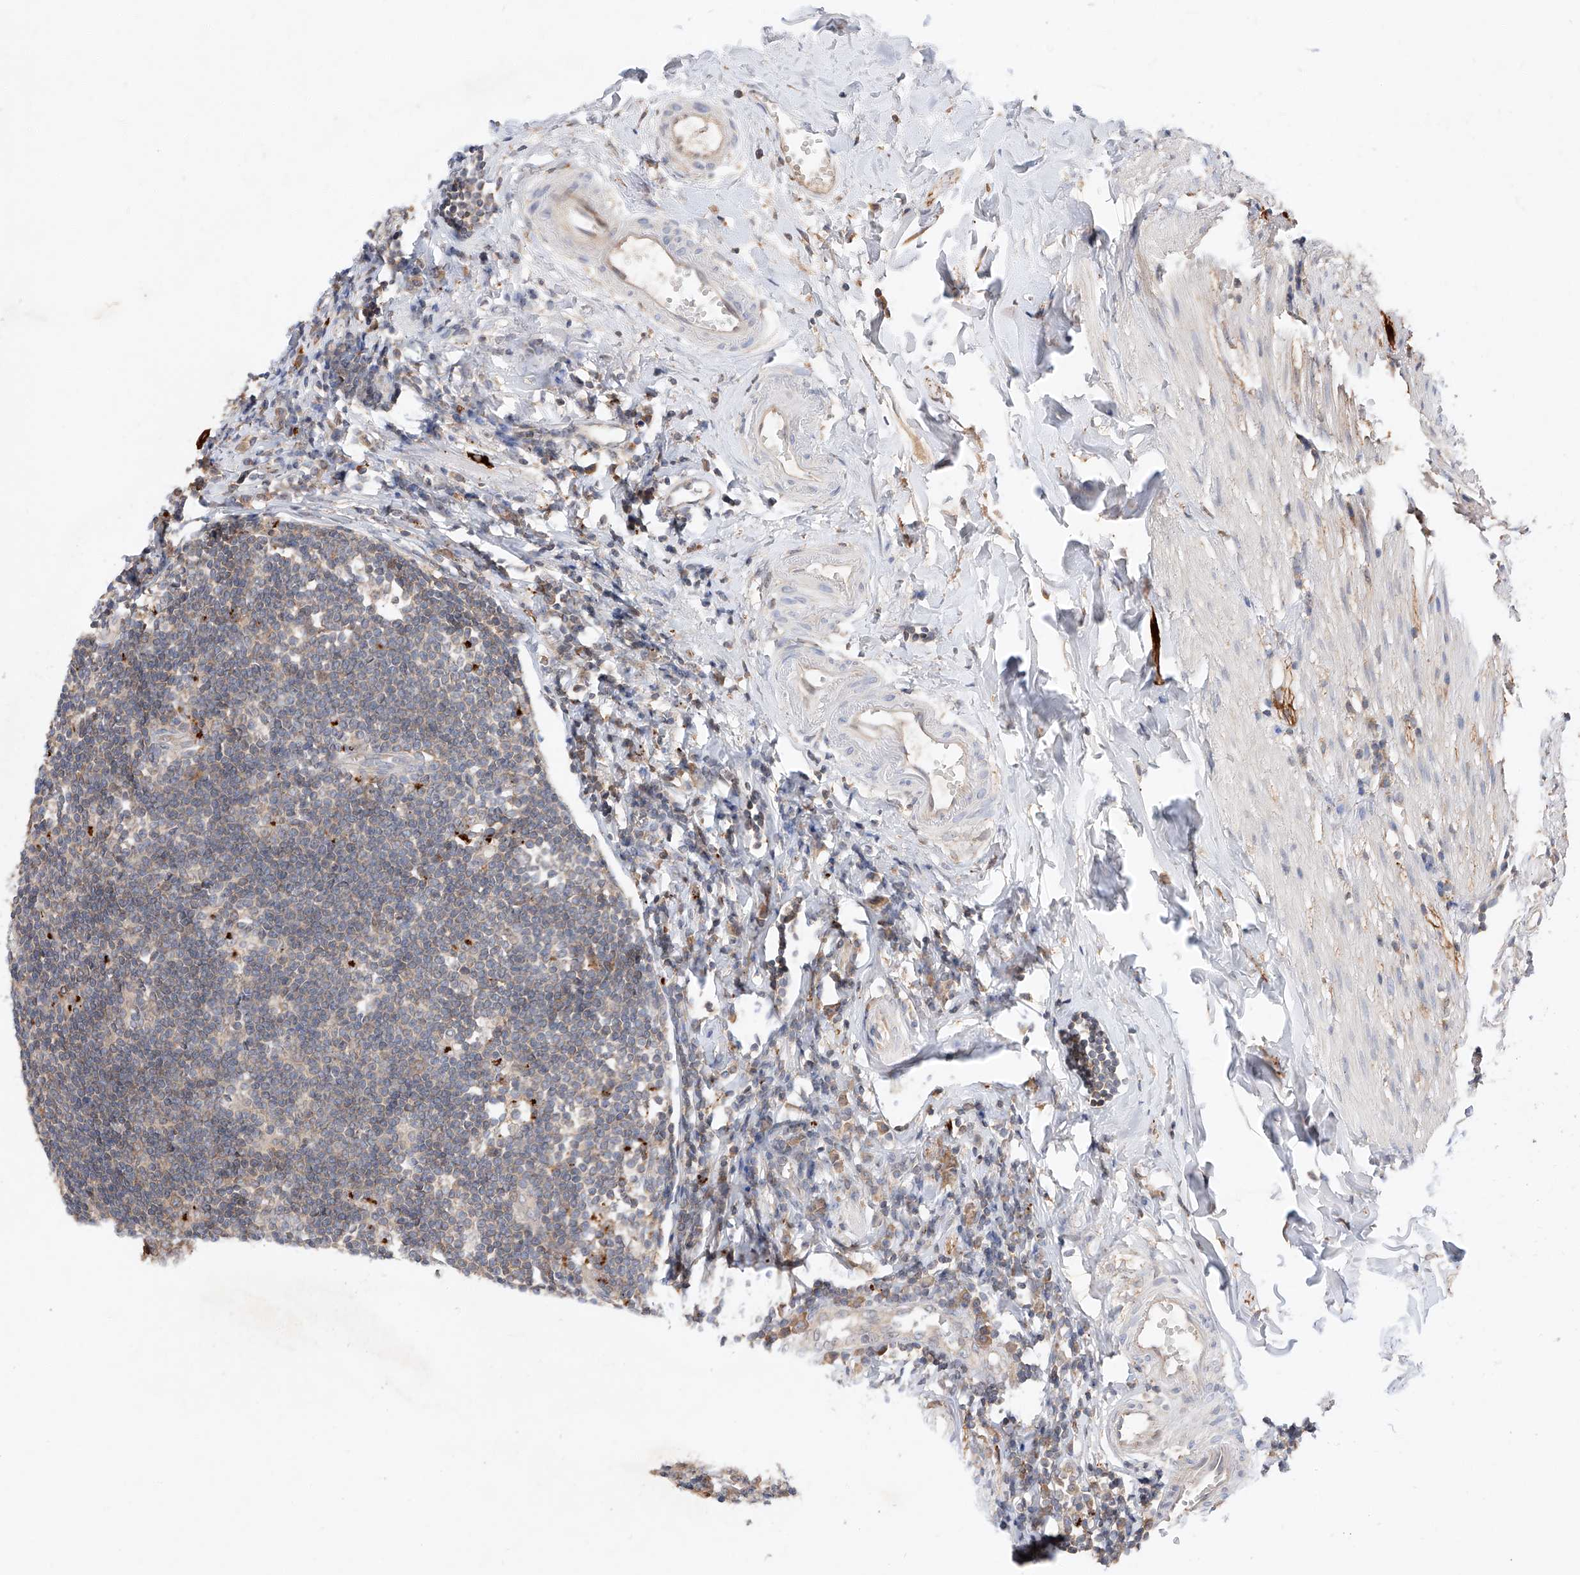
{"staining": {"intensity": "moderate", "quantity": ">75%", "location": "cytoplasmic/membranous"}, "tissue": "appendix", "cell_type": "Glandular cells", "image_type": "normal", "snomed": [{"axis": "morphology", "description": "Normal tissue, NOS"}, {"axis": "topography", "description": "Appendix"}], "caption": "IHC (DAB (3,3'-diaminobenzidine)) staining of normal appendix shows moderate cytoplasmic/membranous protein expression in approximately >75% of glandular cells.", "gene": "DIRAS3", "patient": {"sex": "female", "age": 54}}